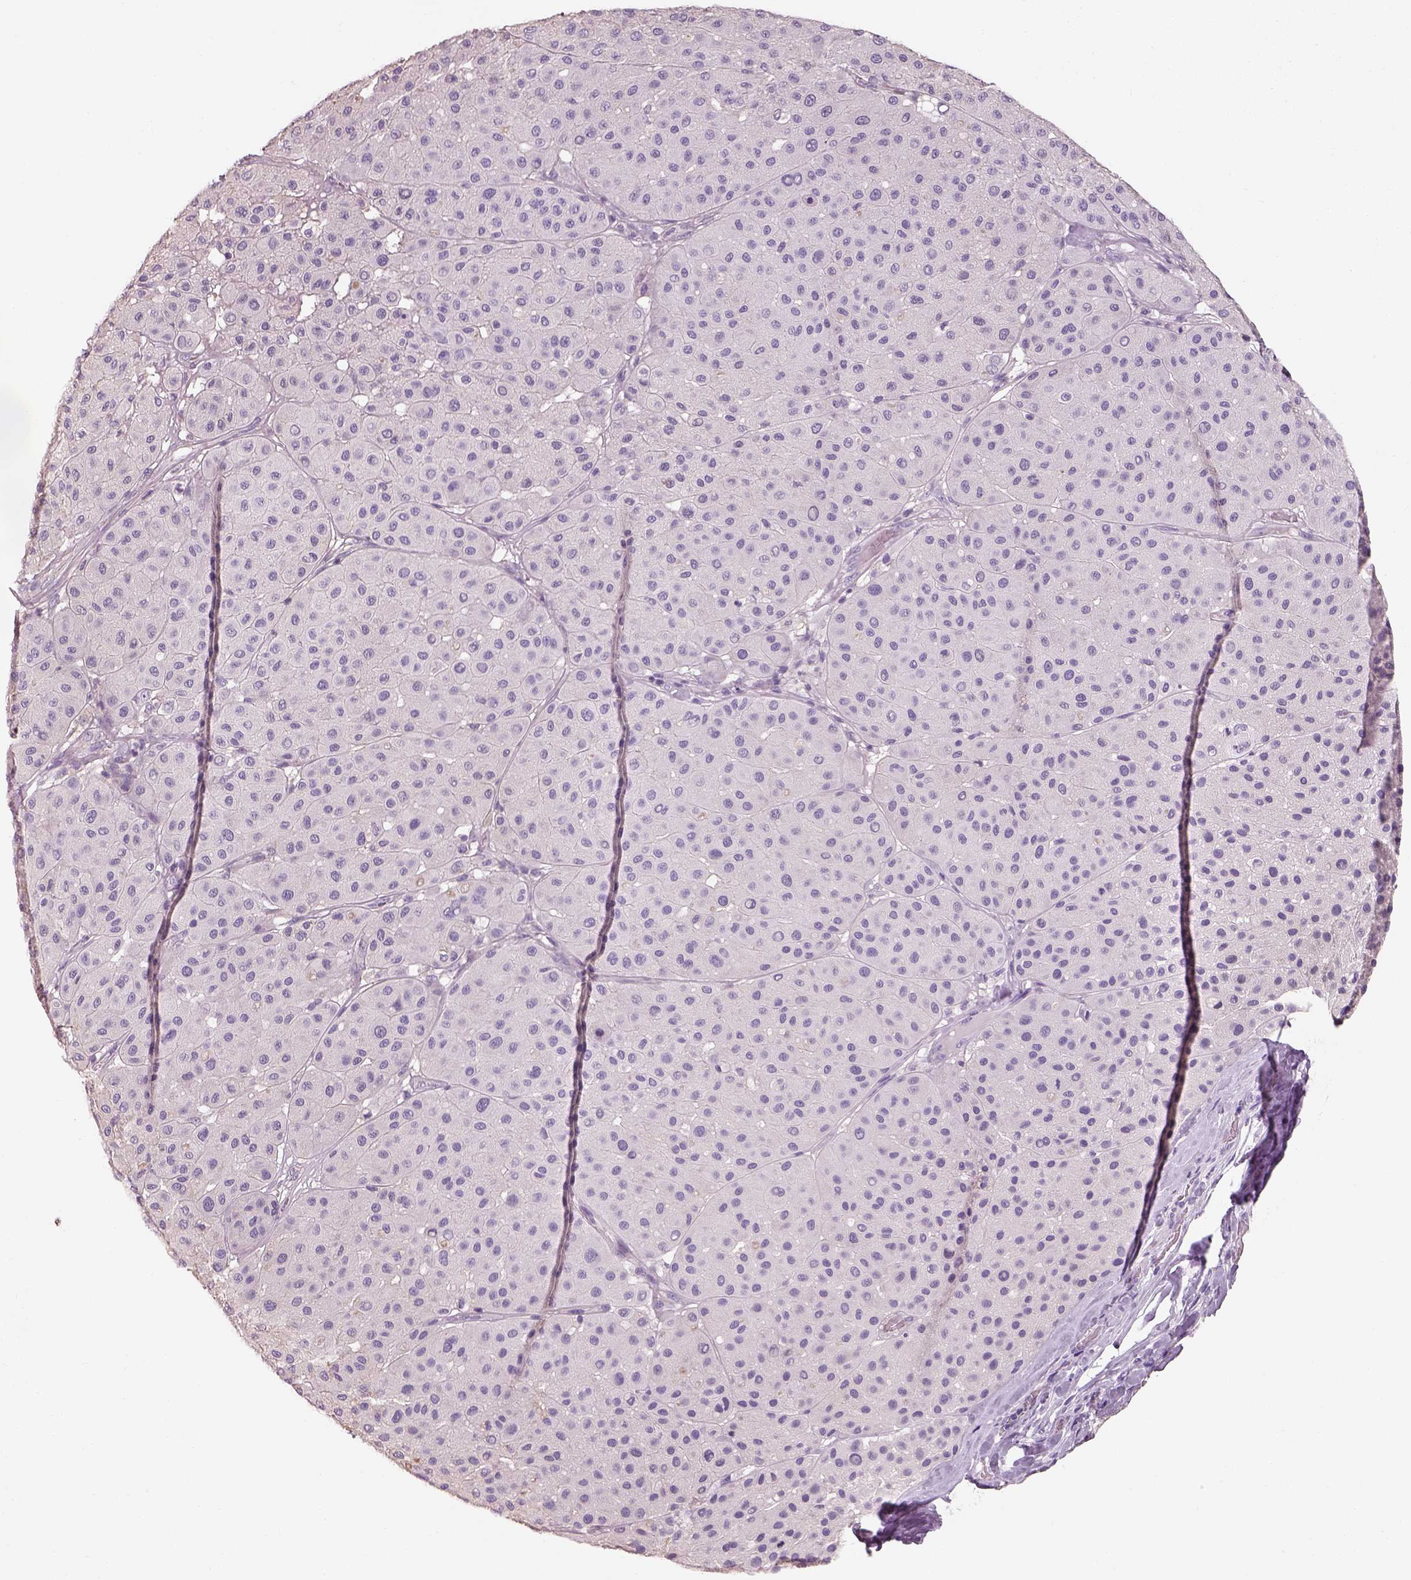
{"staining": {"intensity": "negative", "quantity": "none", "location": "none"}, "tissue": "melanoma", "cell_type": "Tumor cells", "image_type": "cancer", "snomed": [{"axis": "morphology", "description": "Malignant melanoma, Metastatic site"}, {"axis": "topography", "description": "Smooth muscle"}], "caption": "This is an immunohistochemistry image of human melanoma. There is no staining in tumor cells.", "gene": "OTUD6A", "patient": {"sex": "male", "age": 41}}